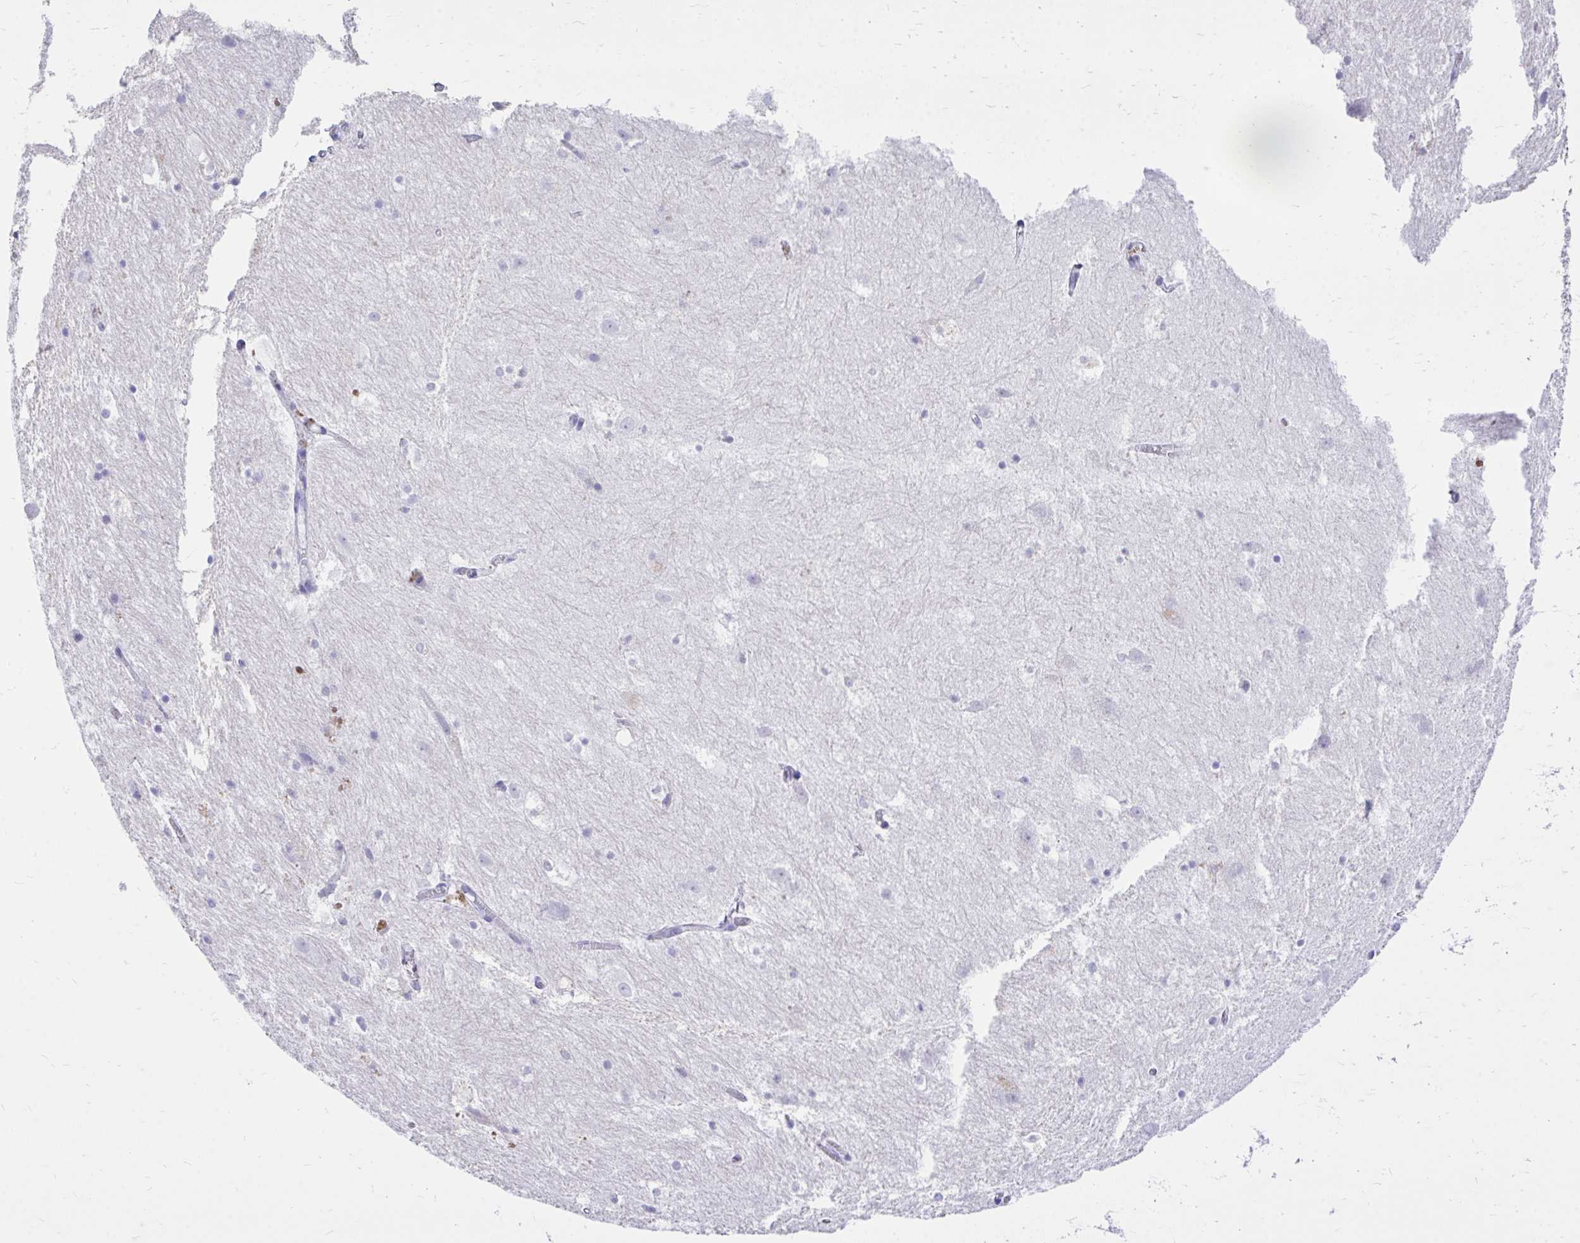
{"staining": {"intensity": "negative", "quantity": "none", "location": "none"}, "tissue": "hippocampus", "cell_type": "Glial cells", "image_type": "normal", "snomed": [{"axis": "morphology", "description": "Normal tissue, NOS"}, {"axis": "topography", "description": "Hippocampus"}], "caption": "Glial cells show no significant protein staining in normal hippocampus. (Stains: DAB immunohistochemistry with hematoxylin counter stain, Microscopy: brightfield microscopy at high magnification).", "gene": "MON1A", "patient": {"sex": "female", "age": 52}}